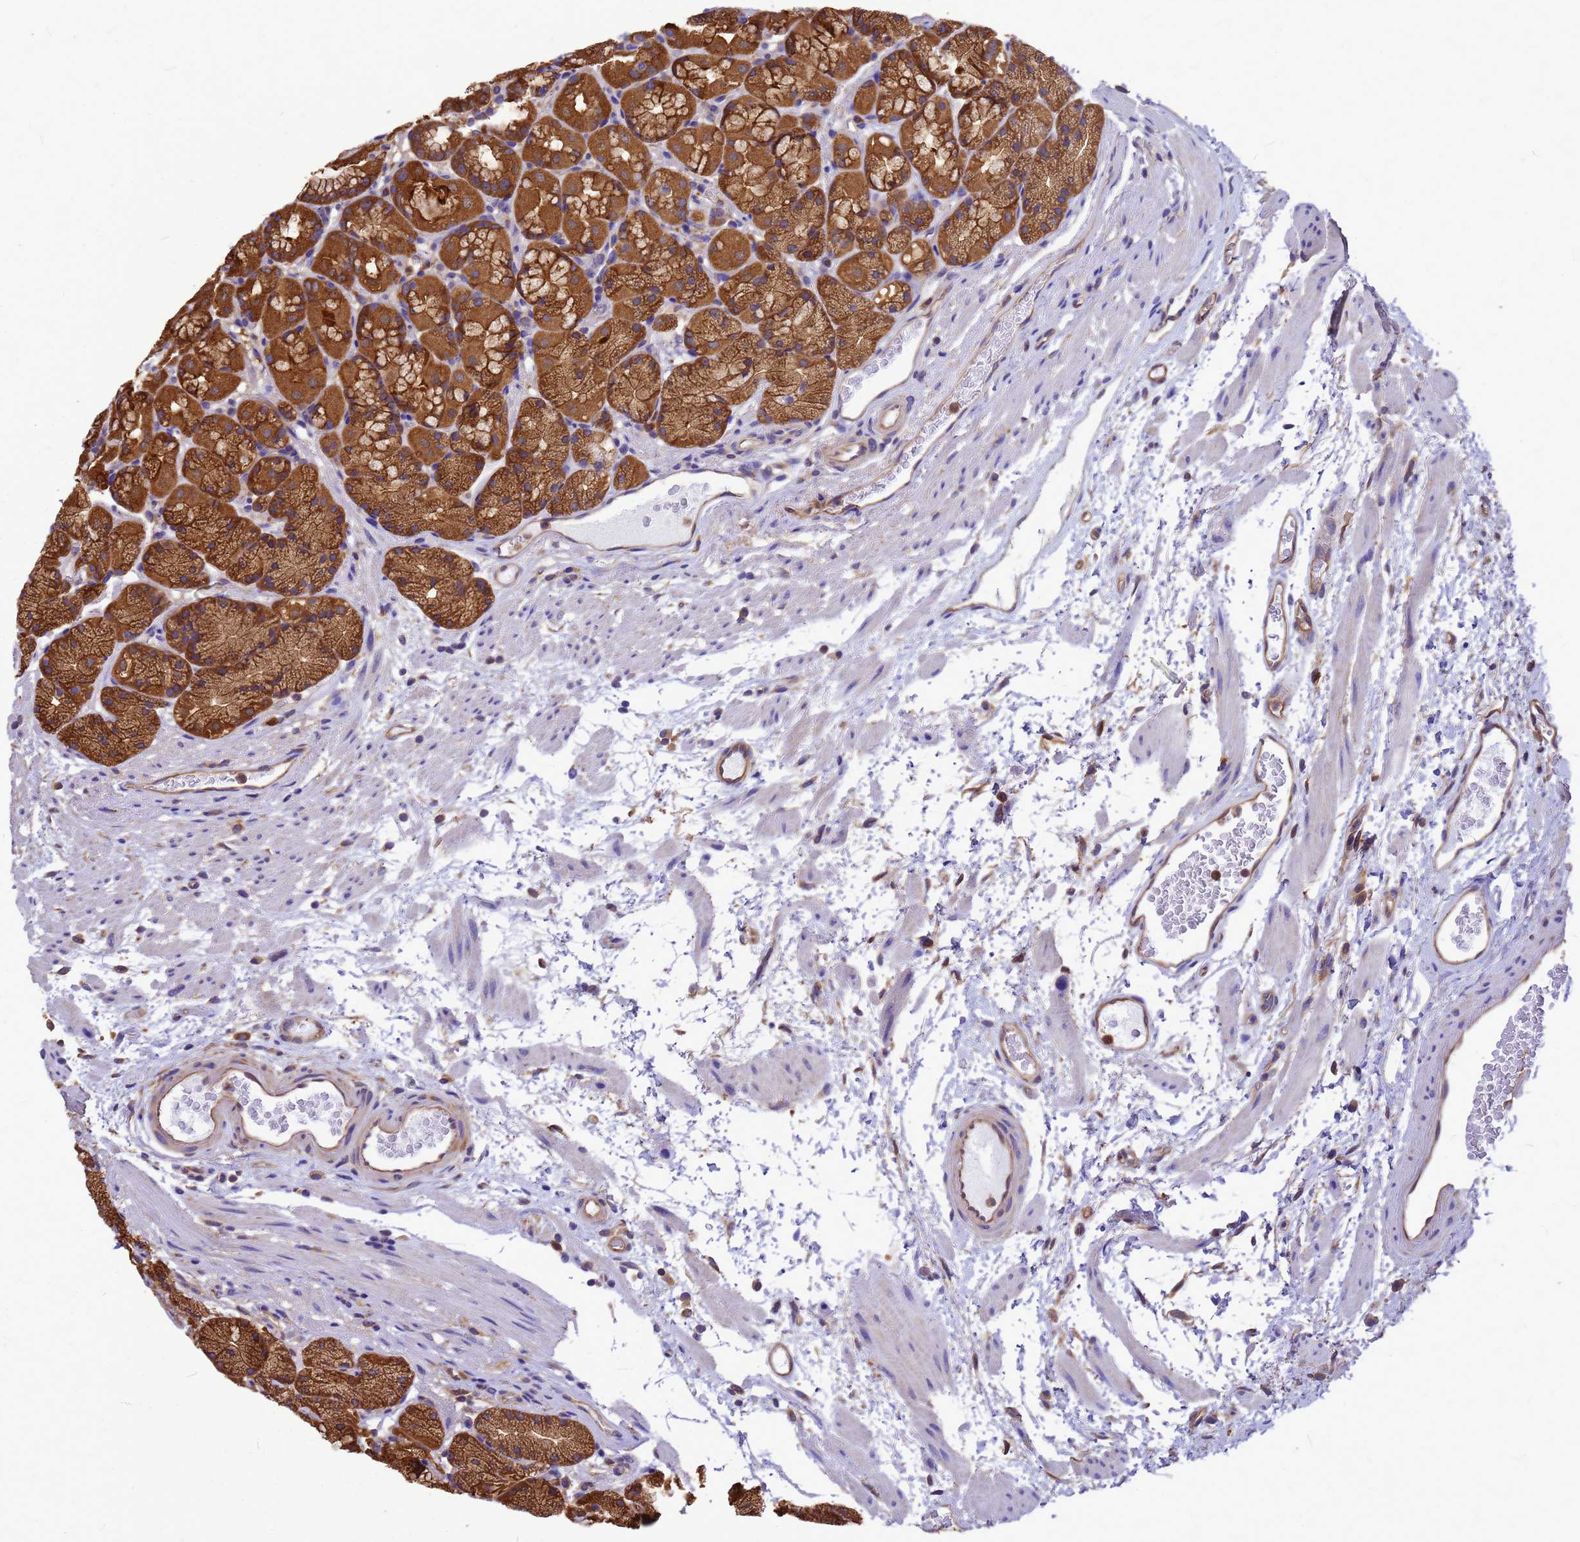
{"staining": {"intensity": "strong", "quantity": ">75%", "location": "cytoplasmic/membranous"}, "tissue": "stomach", "cell_type": "Glandular cells", "image_type": "normal", "snomed": [{"axis": "morphology", "description": "Normal tissue, NOS"}, {"axis": "topography", "description": "Stomach"}], "caption": "Immunohistochemistry image of normal human stomach stained for a protein (brown), which shows high levels of strong cytoplasmic/membranous positivity in about >75% of glandular cells.", "gene": "GID4", "patient": {"sex": "male", "age": 63}}